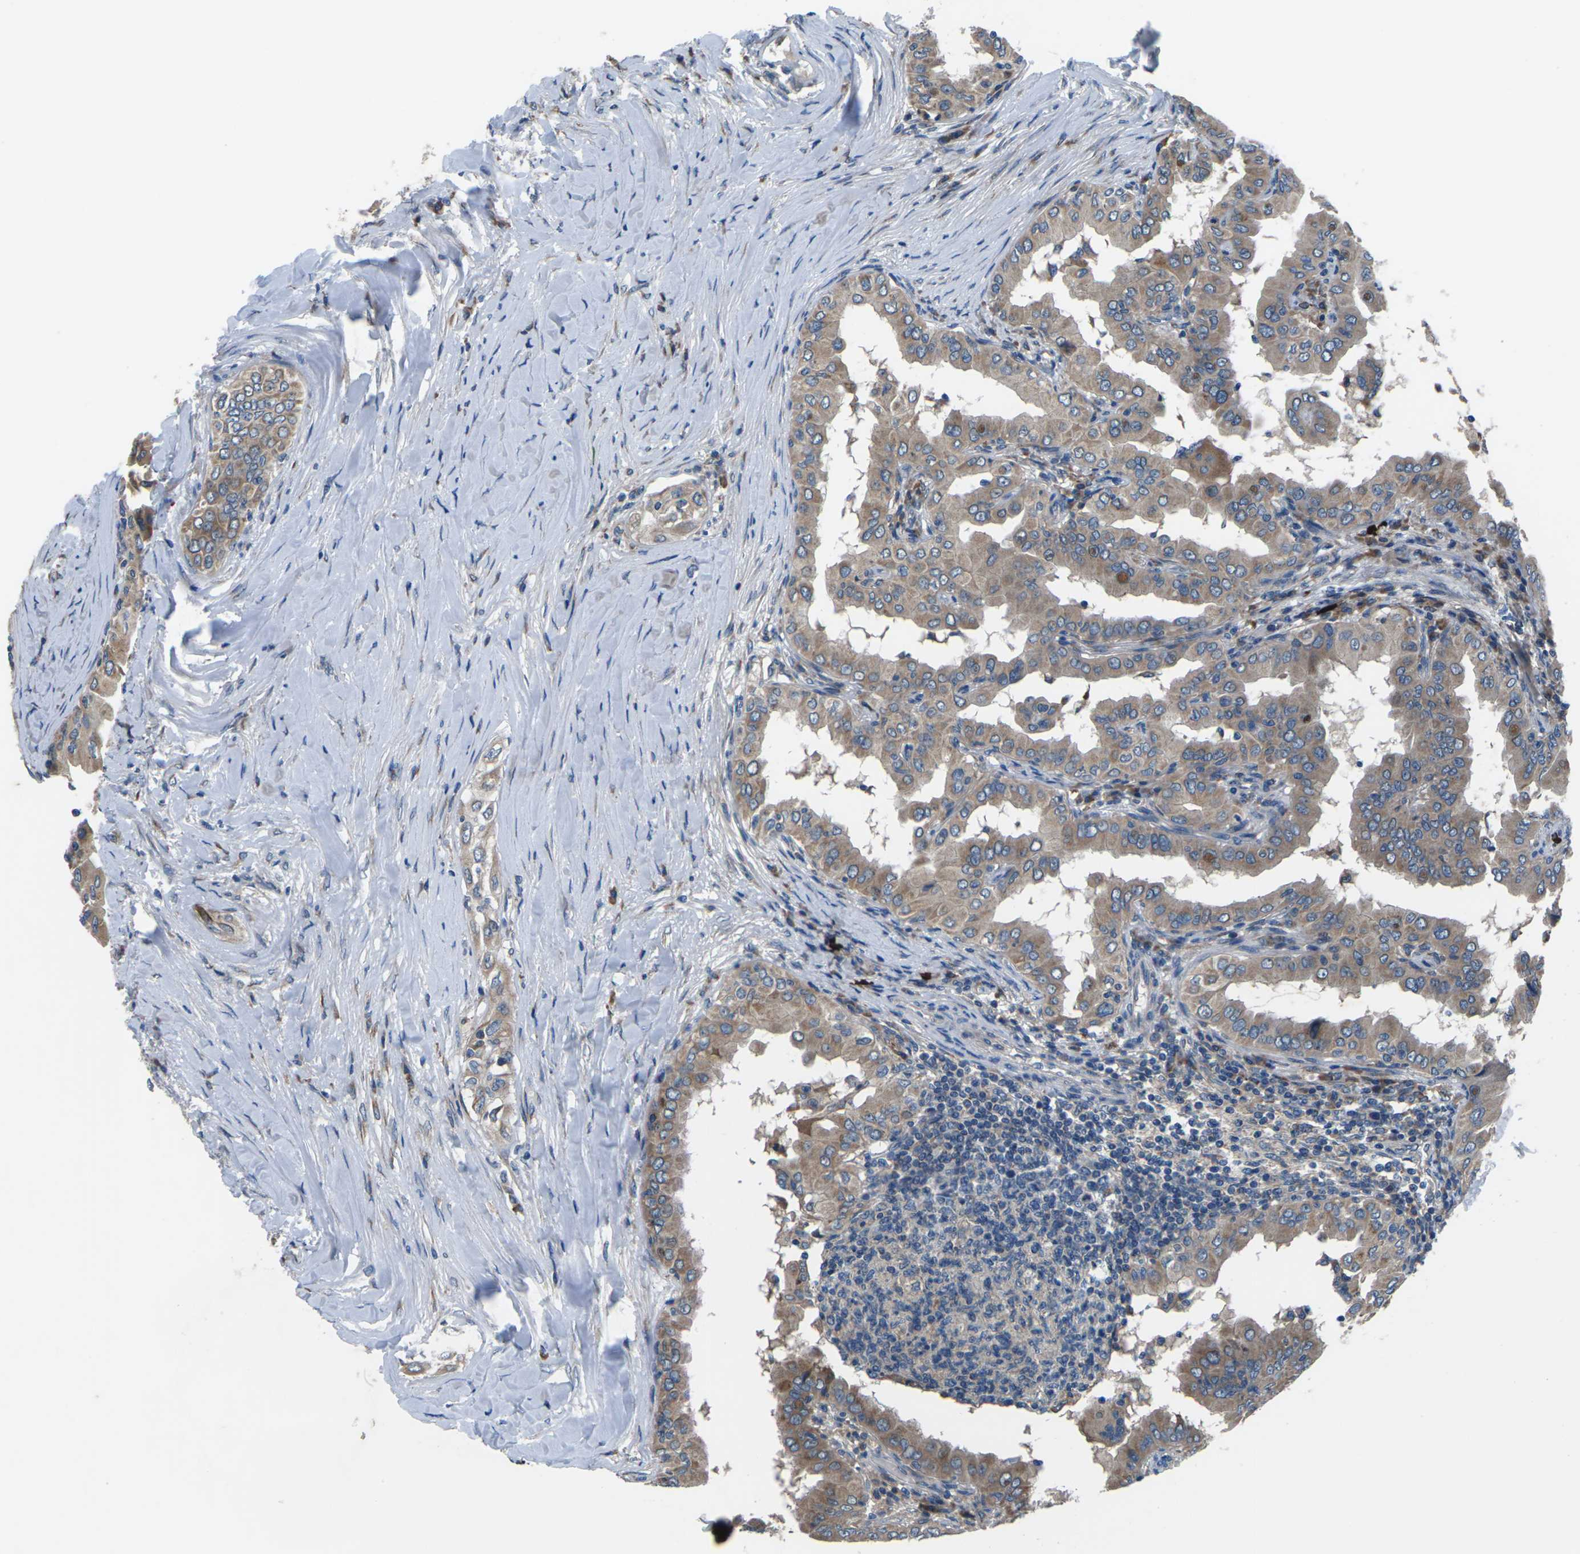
{"staining": {"intensity": "moderate", "quantity": ">75%", "location": "cytoplasmic/membranous"}, "tissue": "thyroid cancer", "cell_type": "Tumor cells", "image_type": "cancer", "snomed": [{"axis": "morphology", "description": "Papillary adenocarcinoma, NOS"}, {"axis": "topography", "description": "Thyroid gland"}], "caption": "A brown stain shows moderate cytoplasmic/membranous positivity of a protein in human thyroid cancer tumor cells.", "gene": "GABRP", "patient": {"sex": "male", "age": 33}}